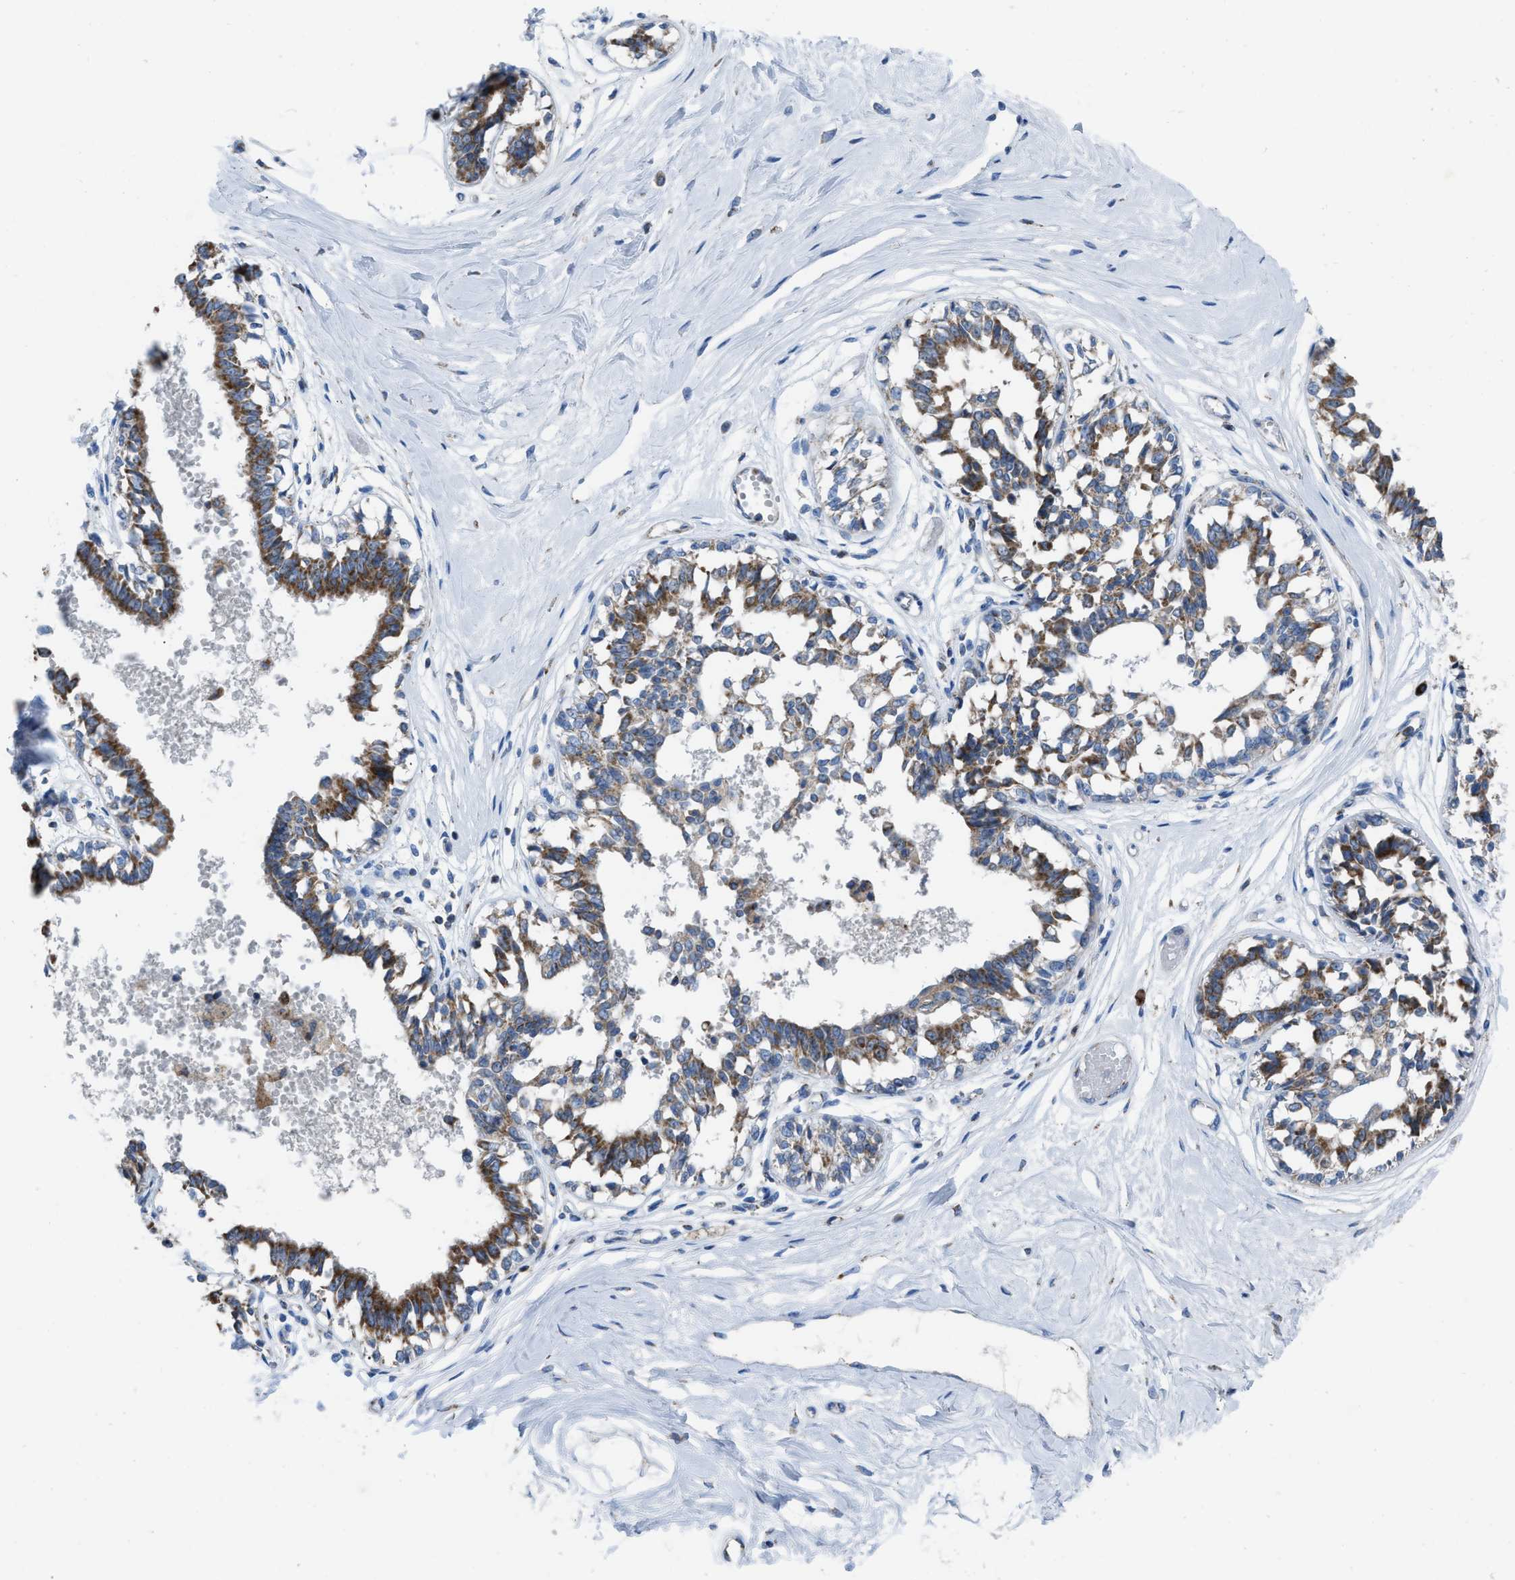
{"staining": {"intensity": "strong", "quantity": ">75%", "location": "cytoplasmic/membranous"}, "tissue": "breast", "cell_type": "Glandular cells", "image_type": "normal", "snomed": [{"axis": "morphology", "description": "Normal tissue, NOS"}, {"axis": "topography", "description": "Breast"}], "caption": "A brown stain labels strong cytoplasmic/membranous expression of a protein in glandular cells of normal breast. The protein is shown in brown color, while the nuclei are stained blue.", "gene": "ETFB", "patient": {"sex": "female", "age": 45}}